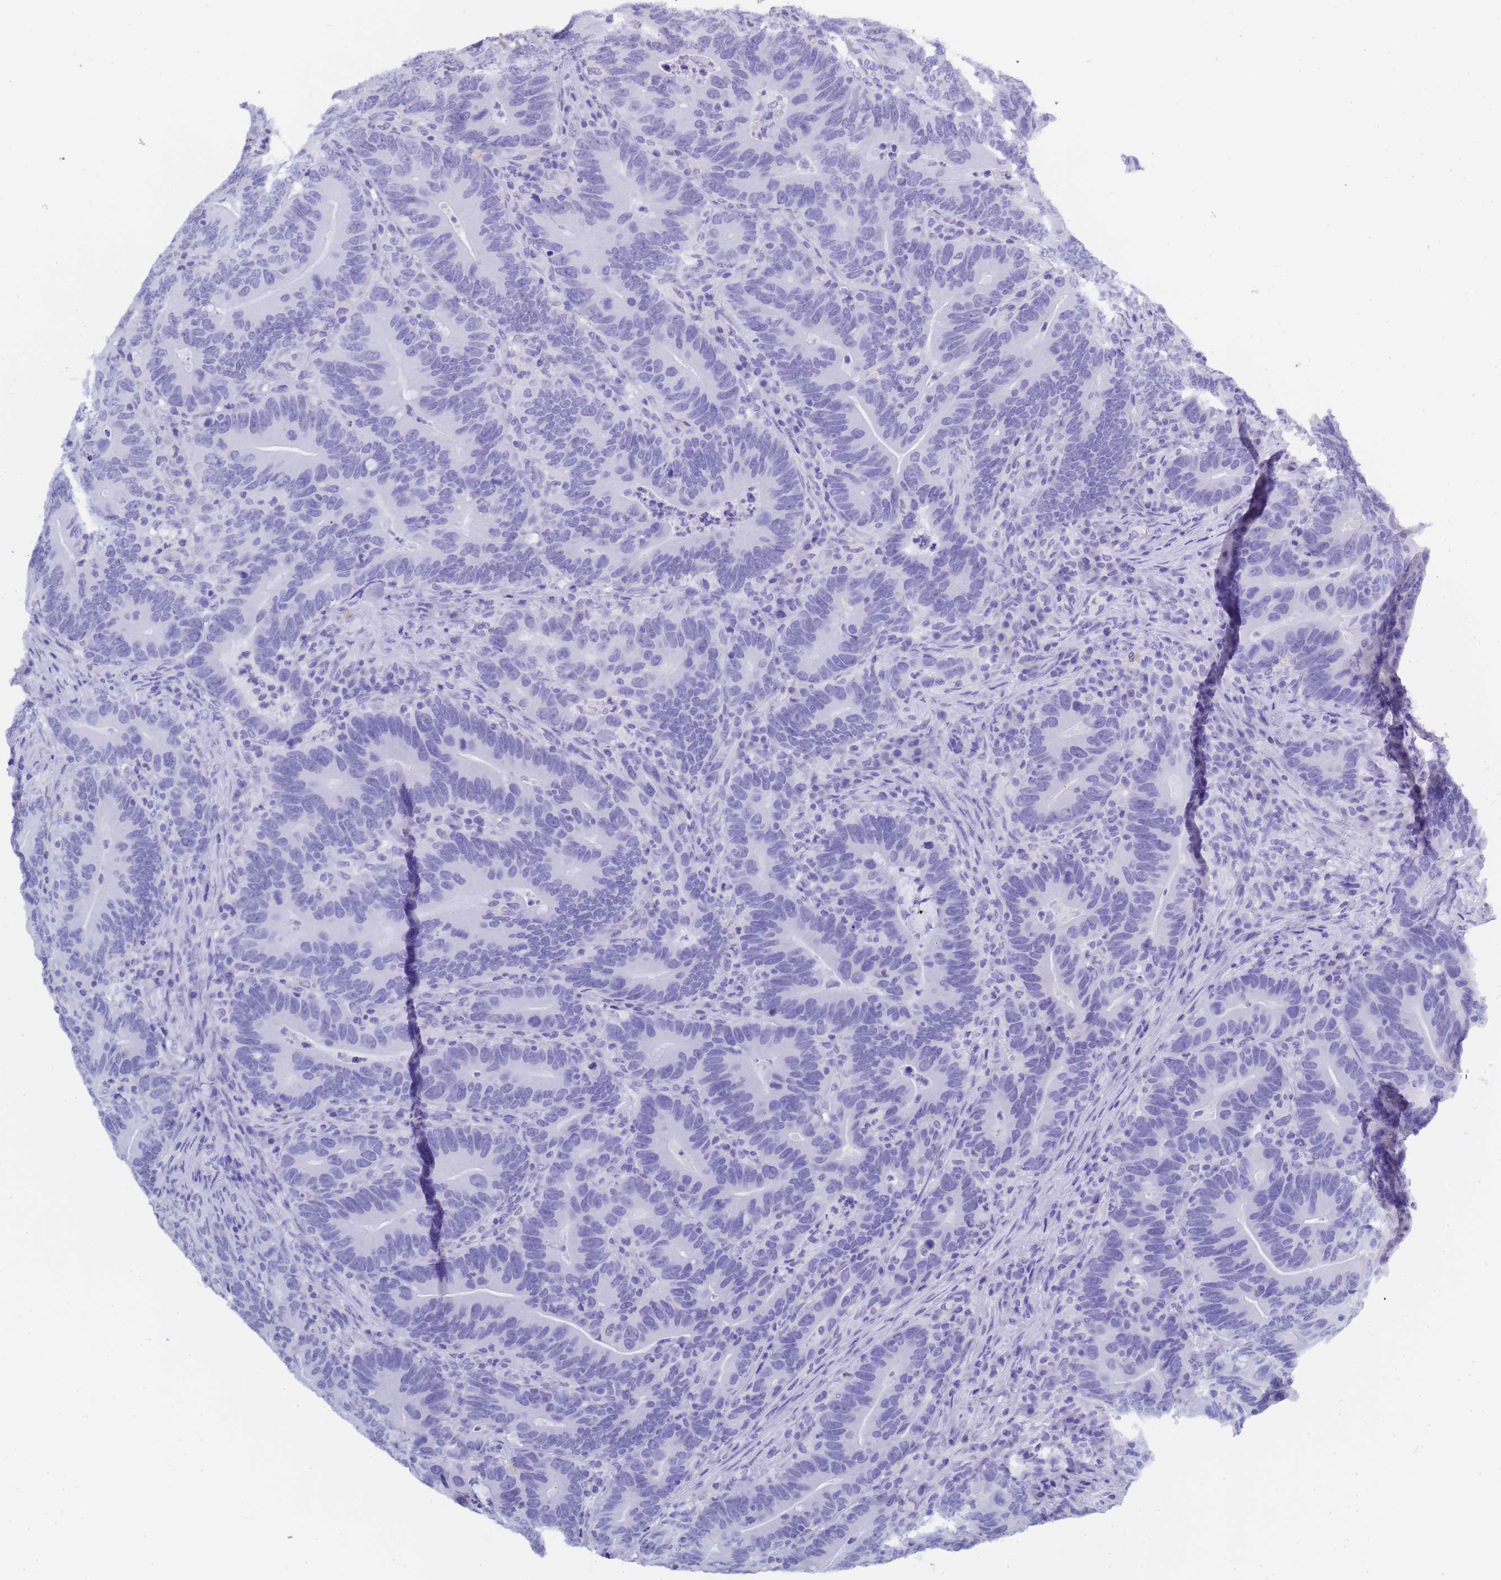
{"staining": {"intensity": "negative", "quantity": "none", "location": "none"}, "tissue": "colorectal cancer", "cell_type": "Tumor cells", "image_type": "cancer", "snomed": [{"axis": "morphology", "description": "Adenocarcinoma, NOS"}, {"axis": "topography", "description": "Colon"}], "caption": "Photomicrograph shows no protein expression in tumor cells of adenocarcinoma (colorectal) tissue.", "gene": "CTRC", "patient": {"sex": "female", "age": 66}}